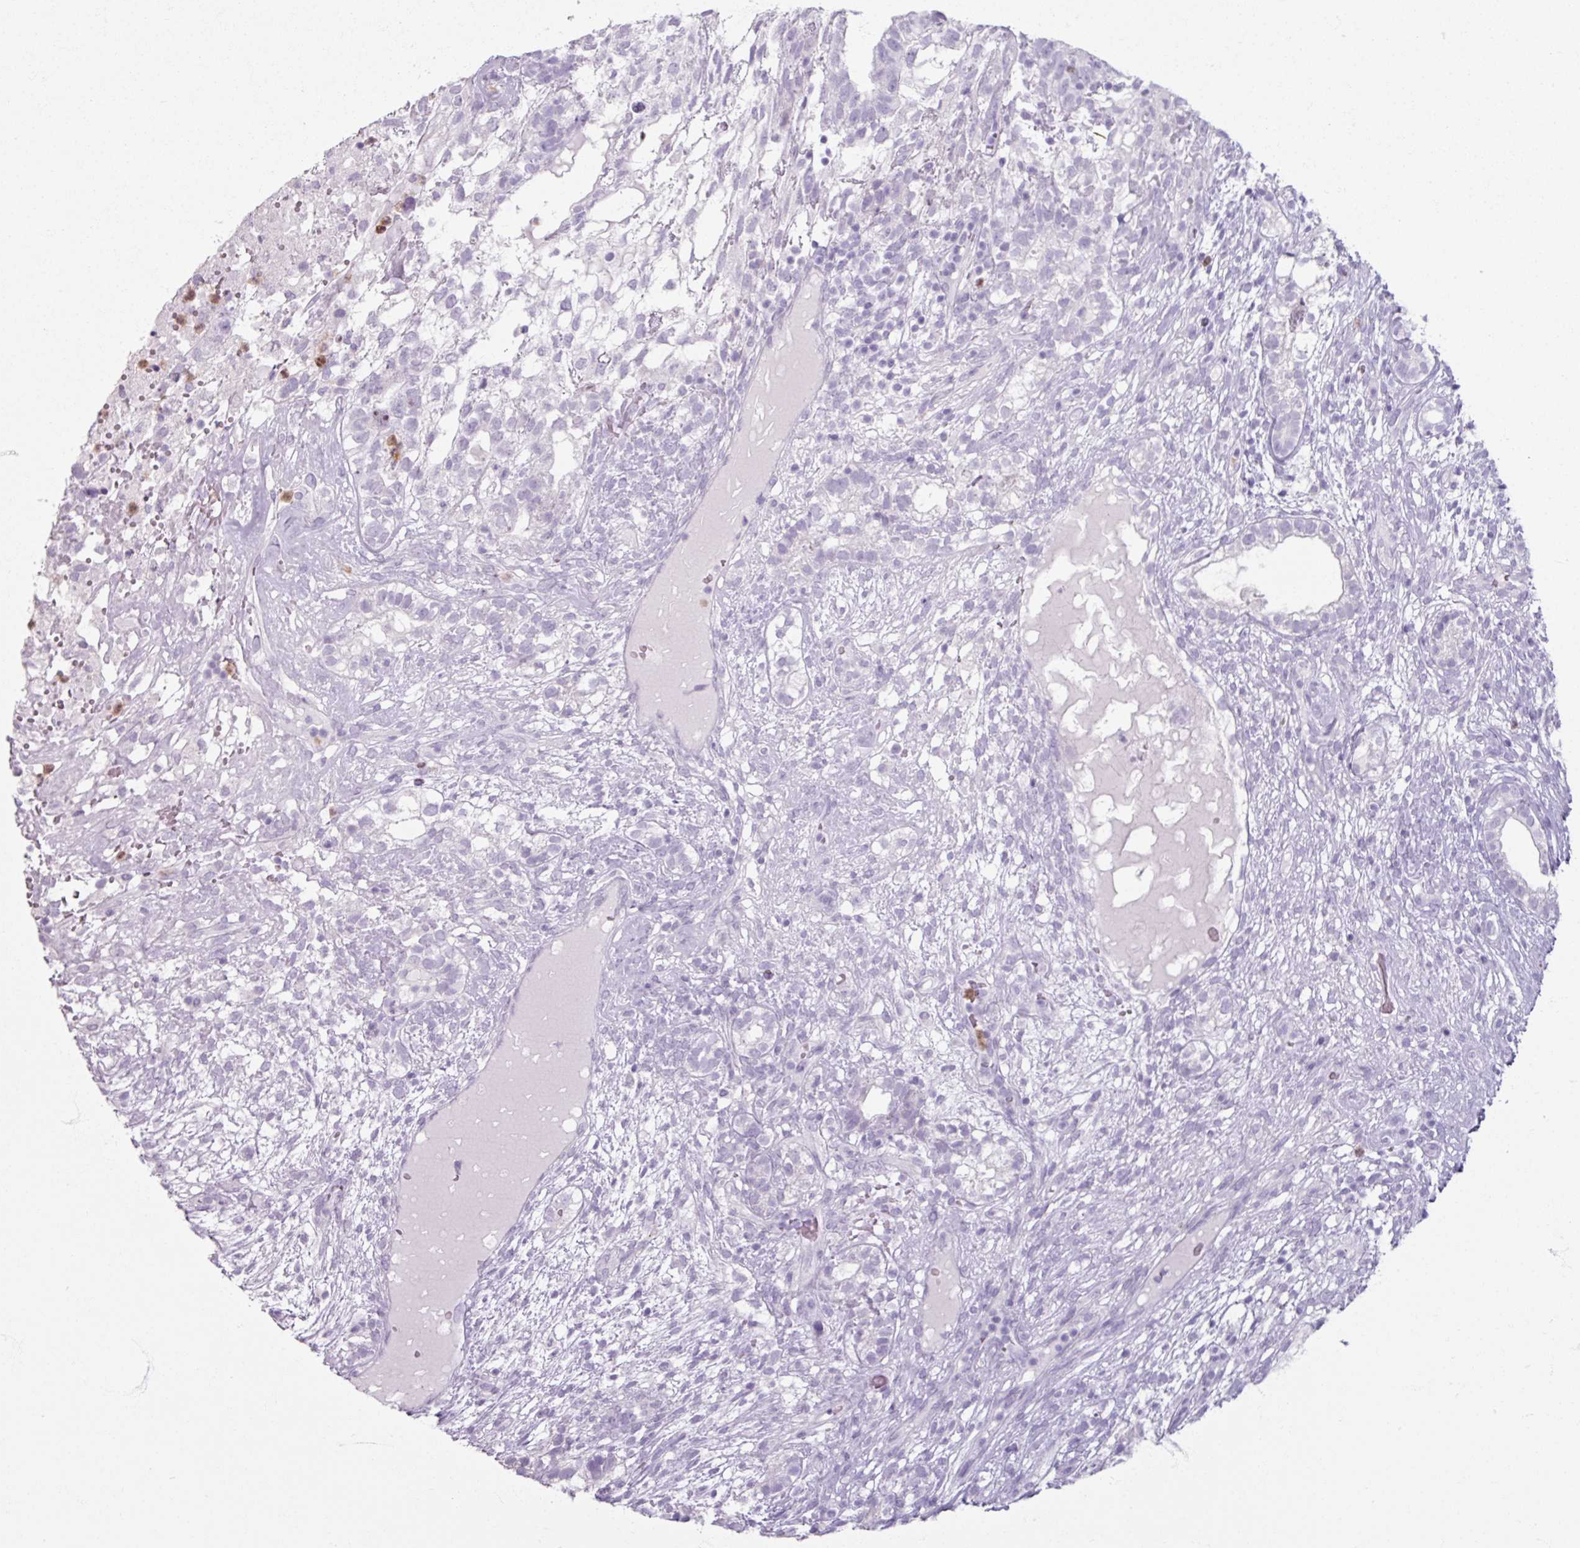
{"staining": {"intensity": "negative", "quantity": "none", "location": "none"}, "tissue": "testis cancer", "cell_type": "Tumor cells", "image_type": "cancer", "snomed": [{"axis": "morphology", "description": "Seminoma, NOS"}, {"axis": "morphology", "description": "Carcinoma, Embryonal, NOS"}, {"axis": "topography", "description": "Testis"}], "caption": "A high-resolution histopathology image shows immunohistochemistry staining of testis cancer, which demonstrates no significant positivity in tumor cells.", "gene": "ARG1", "patient": {"sex": "male", "age": 41}}